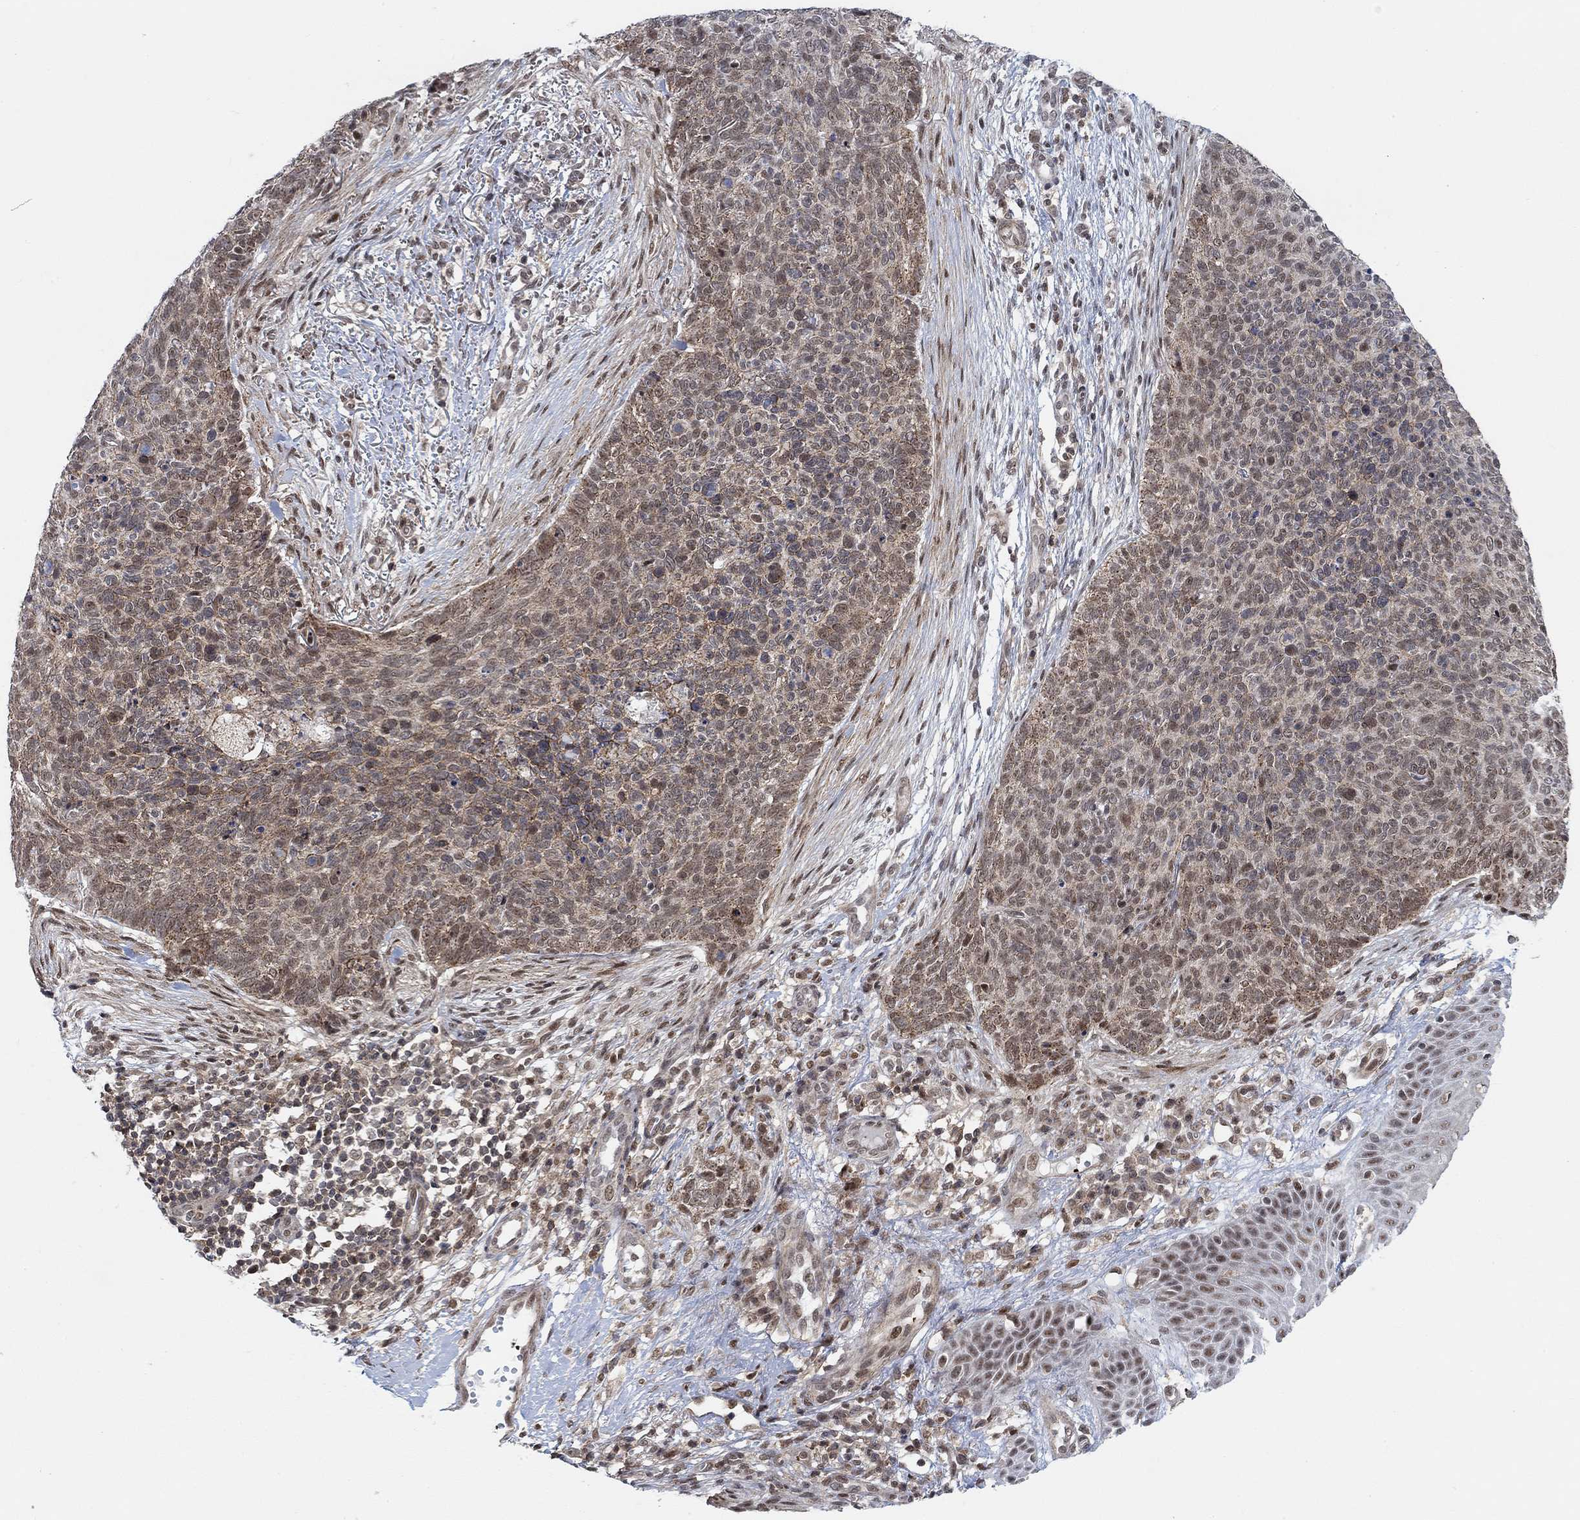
{"staining": {"intensity": "weak", "quantity": ">75%", "location": "cytoplasmic/membranous"}, "tissue": "skin cancer", "cell_type": "Tumor cells", "image_type": "cancer", "snomed": [{"axis": "morphology", "description": "Basal cell carcinoma"}, {"axis": "topography", "description": "Skin"}], "caption": "Immunohistochemical staining of human skin cancer displays weak cytoplasmic/membranous protein positivity in approximately >75% of tumor cells.", "gene": "PWWP2B", "patient": {"sex": "male", "age": 64}}